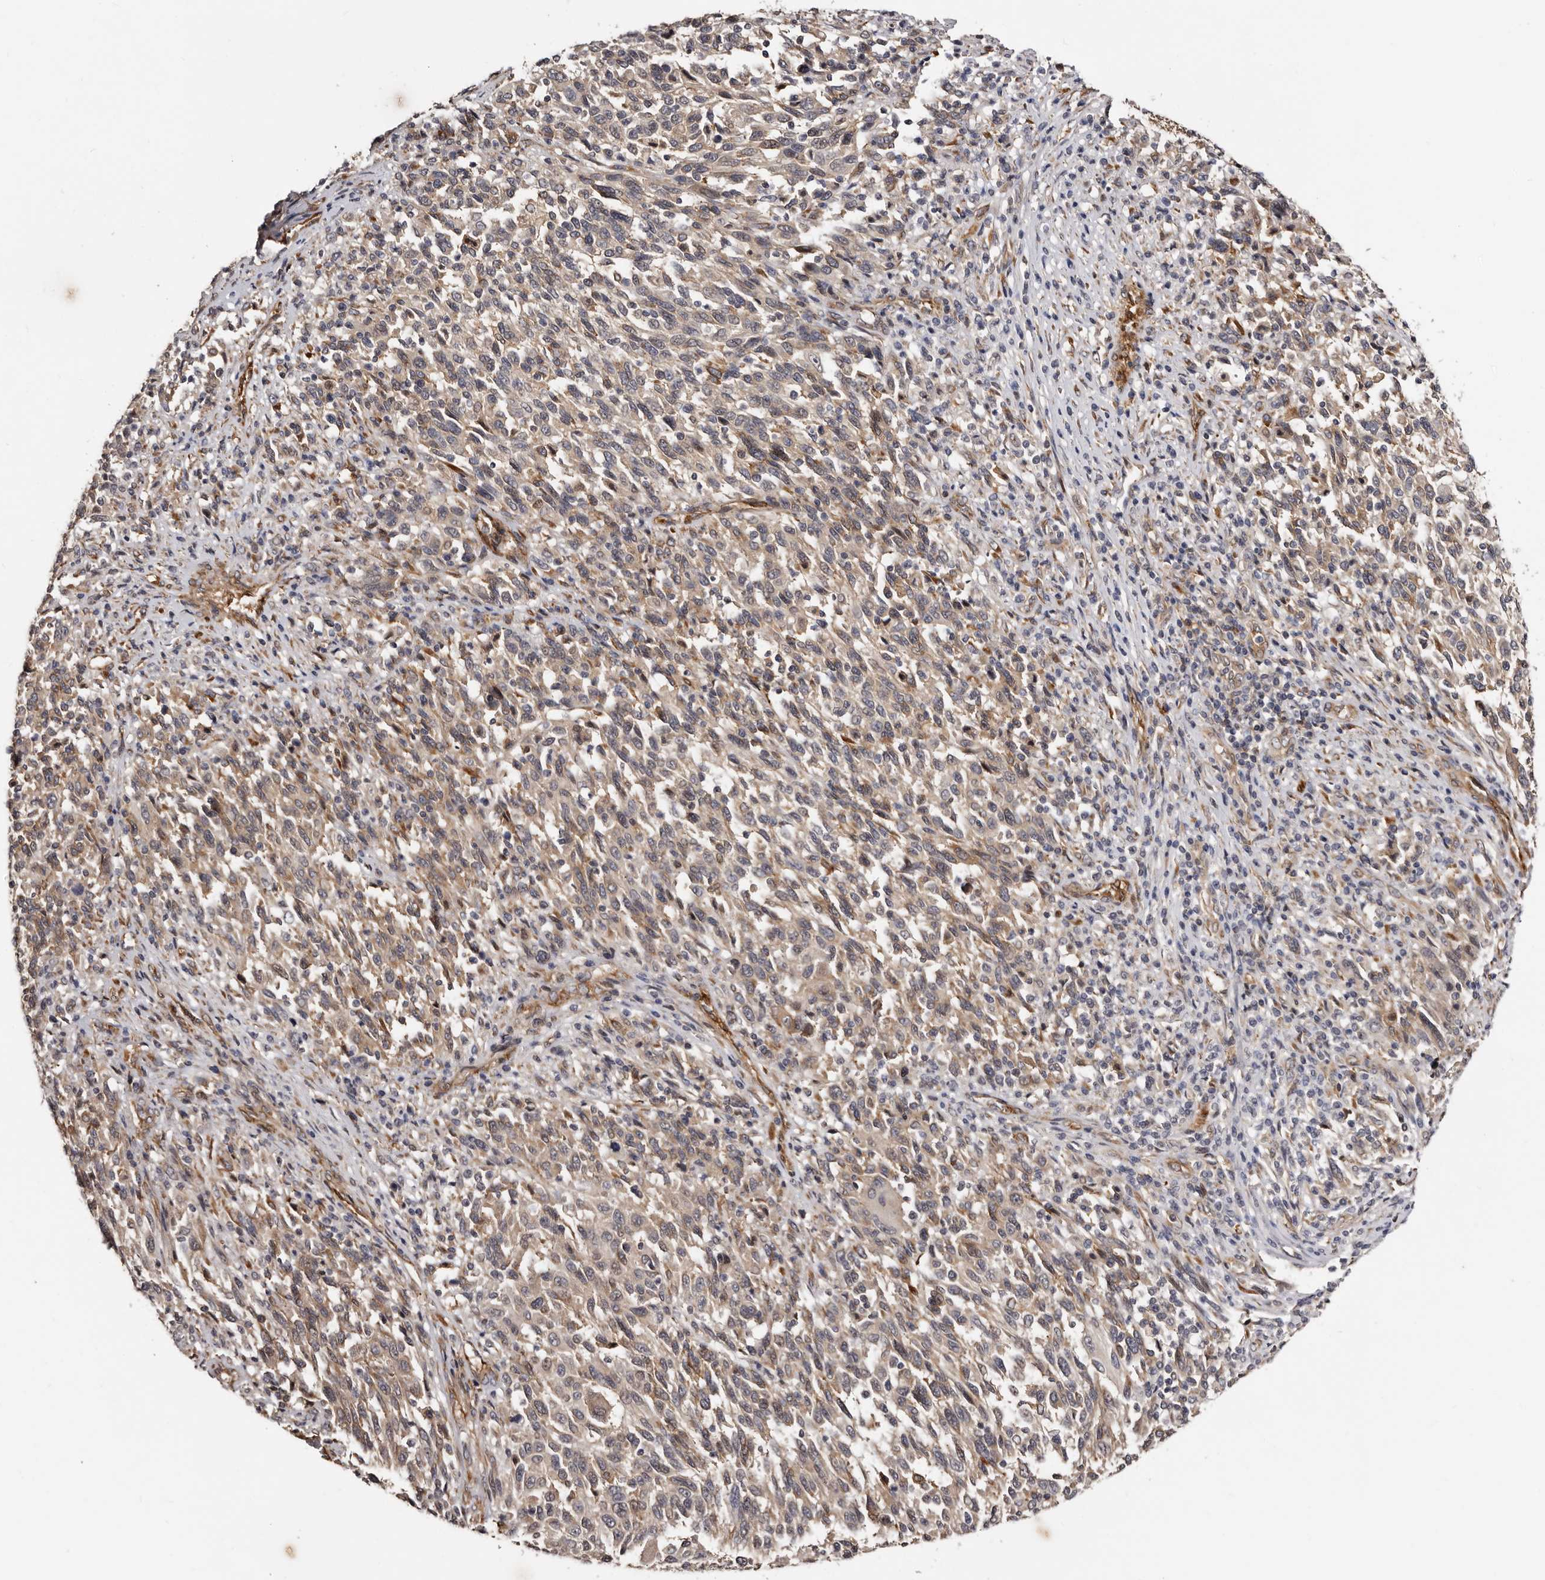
{"staining": {"intensity": "weak", "quantity": "25%-75%", "location": "cytoplasmic/membranous"}, "tissue": "melanoma", "cell_type": "Tumor cells", "image_type": "cancer", "snomed": [{"axis": "morphology", "description": "Malignant melanoma, Metastatic site"}, {"axis": "topography", "description": "Lymph node"}], "caption": "There is low levels of weak cytoplasmic/membranous expression in tumor cells of melanoma, as demonstrated by immunohistochemical staining (brown color).", "gene": "TBC1D22B", "patient": {"sex": "male", "age": 61}}